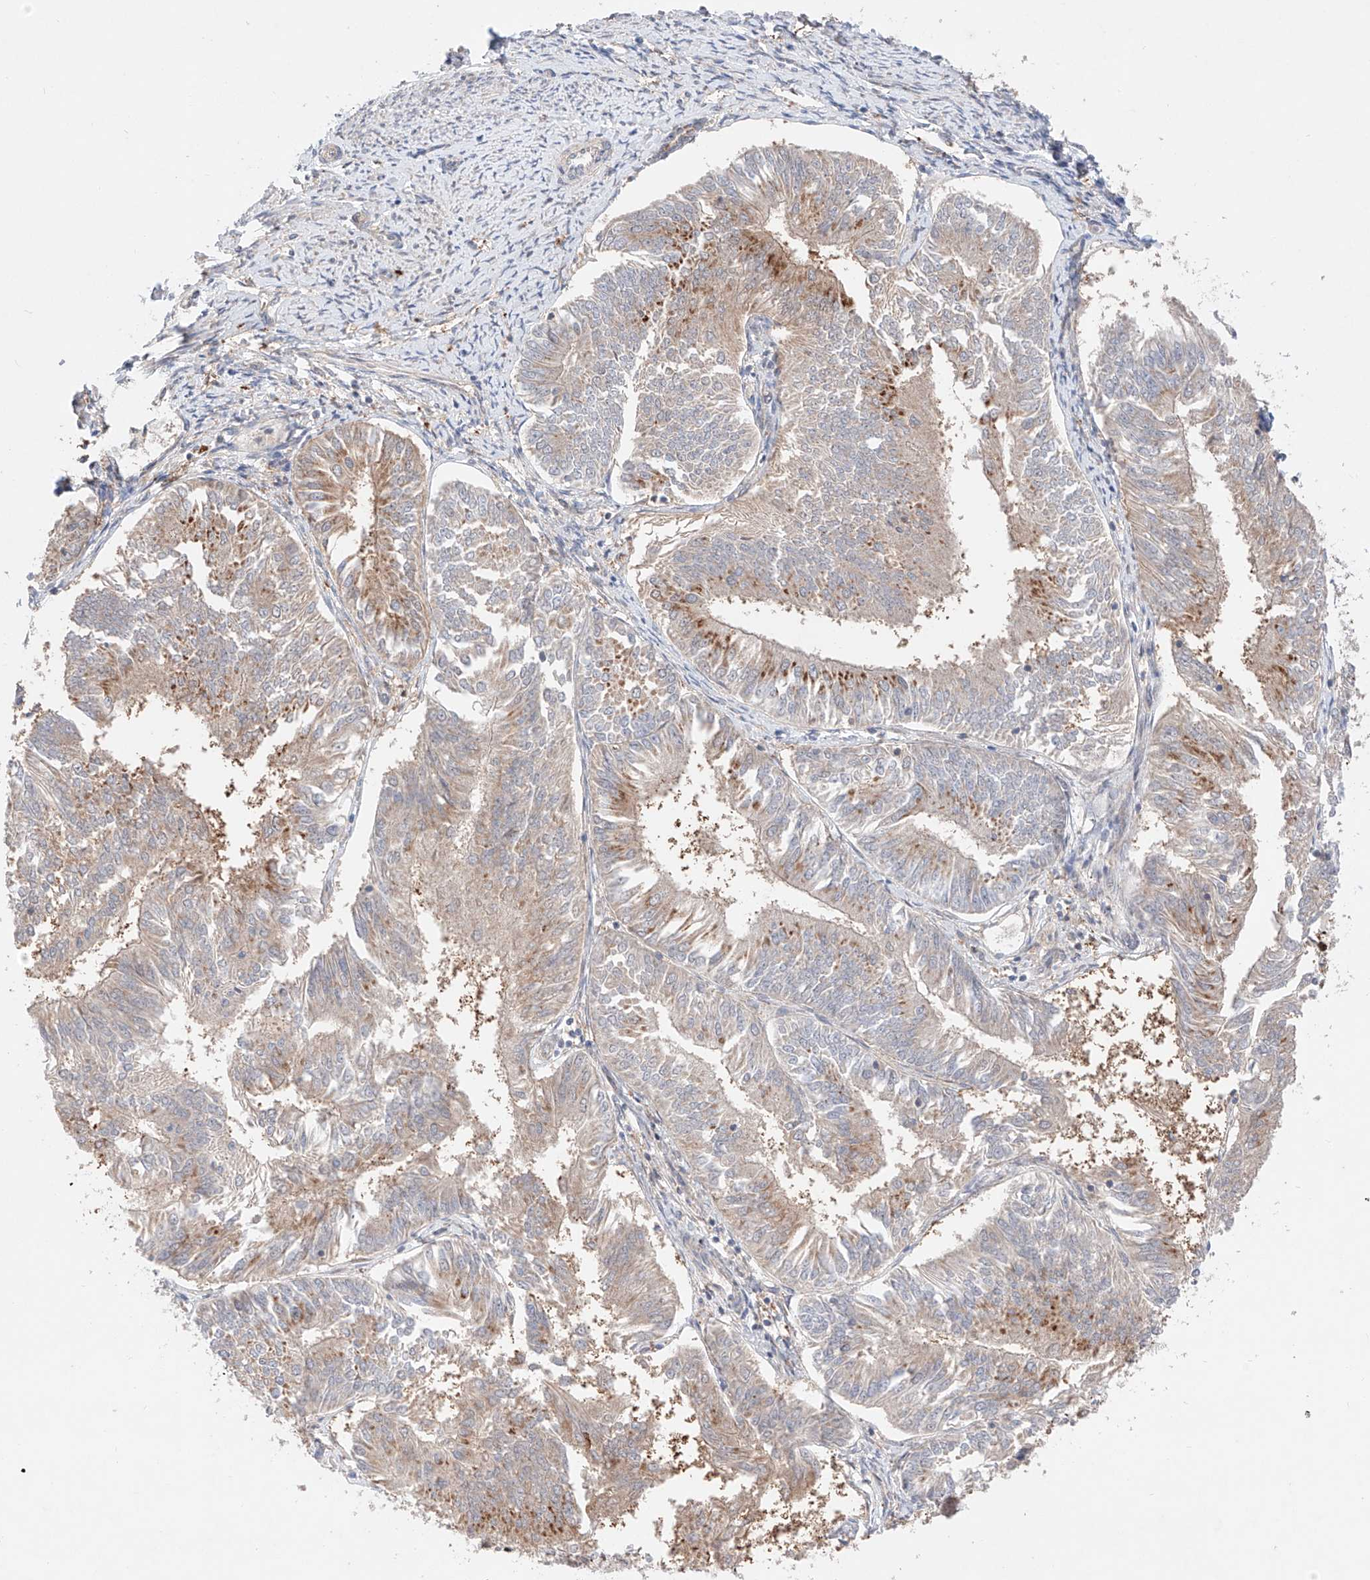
{"staining": {"intensity": "moderate", "quantity": "25%-75%", "location": "cytoplasmic/membranous"}, "tissue": "endometrial cancer", "cell_type": "Tumor cells", "image_type": "cancer", "snomed": [{"axis": "morphology", "description": "Adenocarcinoma, NOS"}, {"axis": "topography", "description": "Endometrium"}], "caption": "High-power microscopy captured an immunohistochemistry (IHC) image of endometrial adenocarcinoma, revealing moderate cytoplasmic/membranous positivity in approximately 25%-75% of tumor cells.", "gene": "GCNT1", "patient": {"sex": "female", "age": 58}}